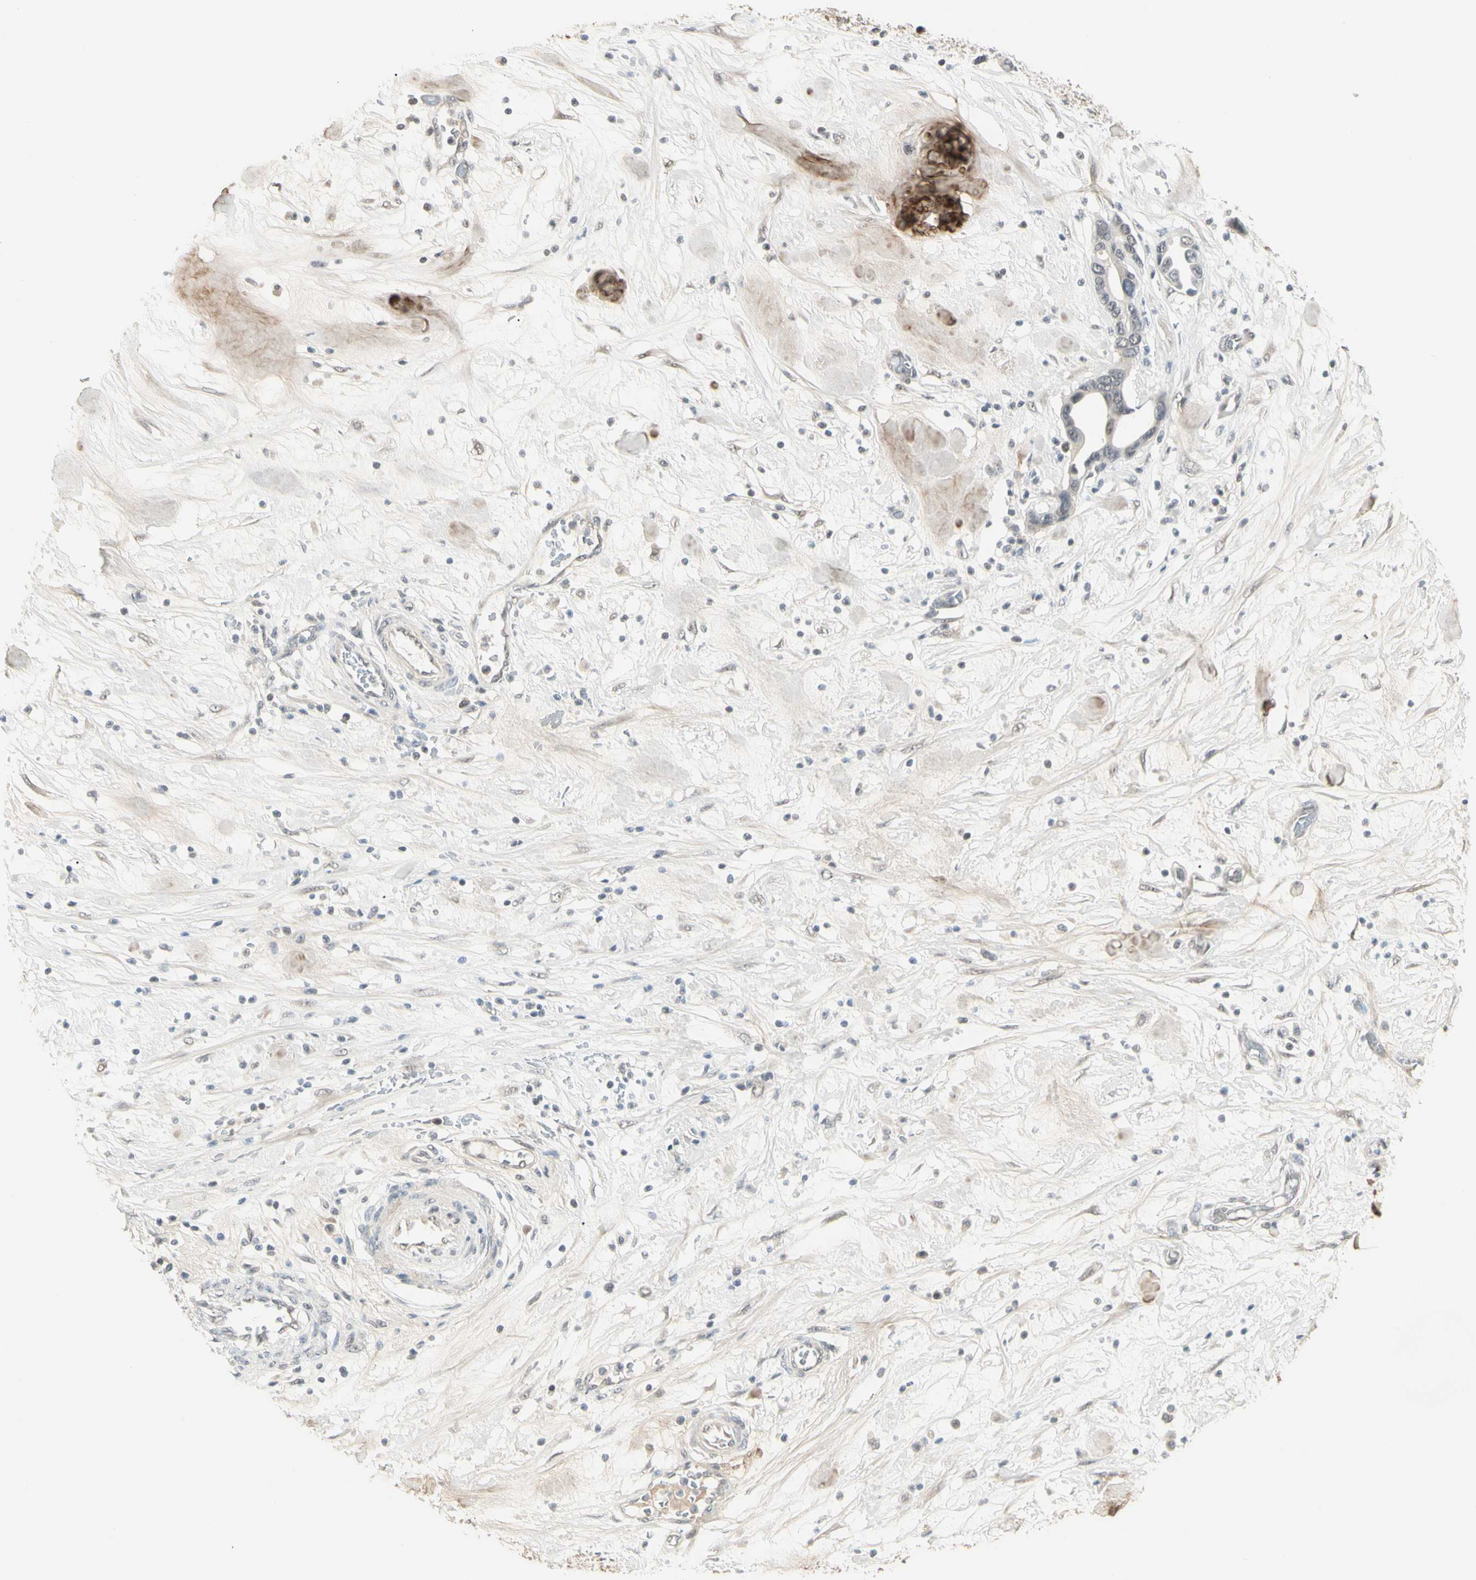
{"staining": {"intensity": "negative", "quantity": "none", "location": "none"}, "tissue": "pancreatic cancer", "cell_type": "Tumor cells", "image_type": "cancer", "snomed": [{"axis": "morphology", "description": "Adenocarcinoma, NOS"}, {"axis": "topography", "description": "Pancreas"}], "caption": "Immunohistochemistry (IHC) of pancreatic adenocarcinoma exhibits no expression in tumor cells.", "gene": "ASPN", "patient": {"sex": "female", "age": 57}}